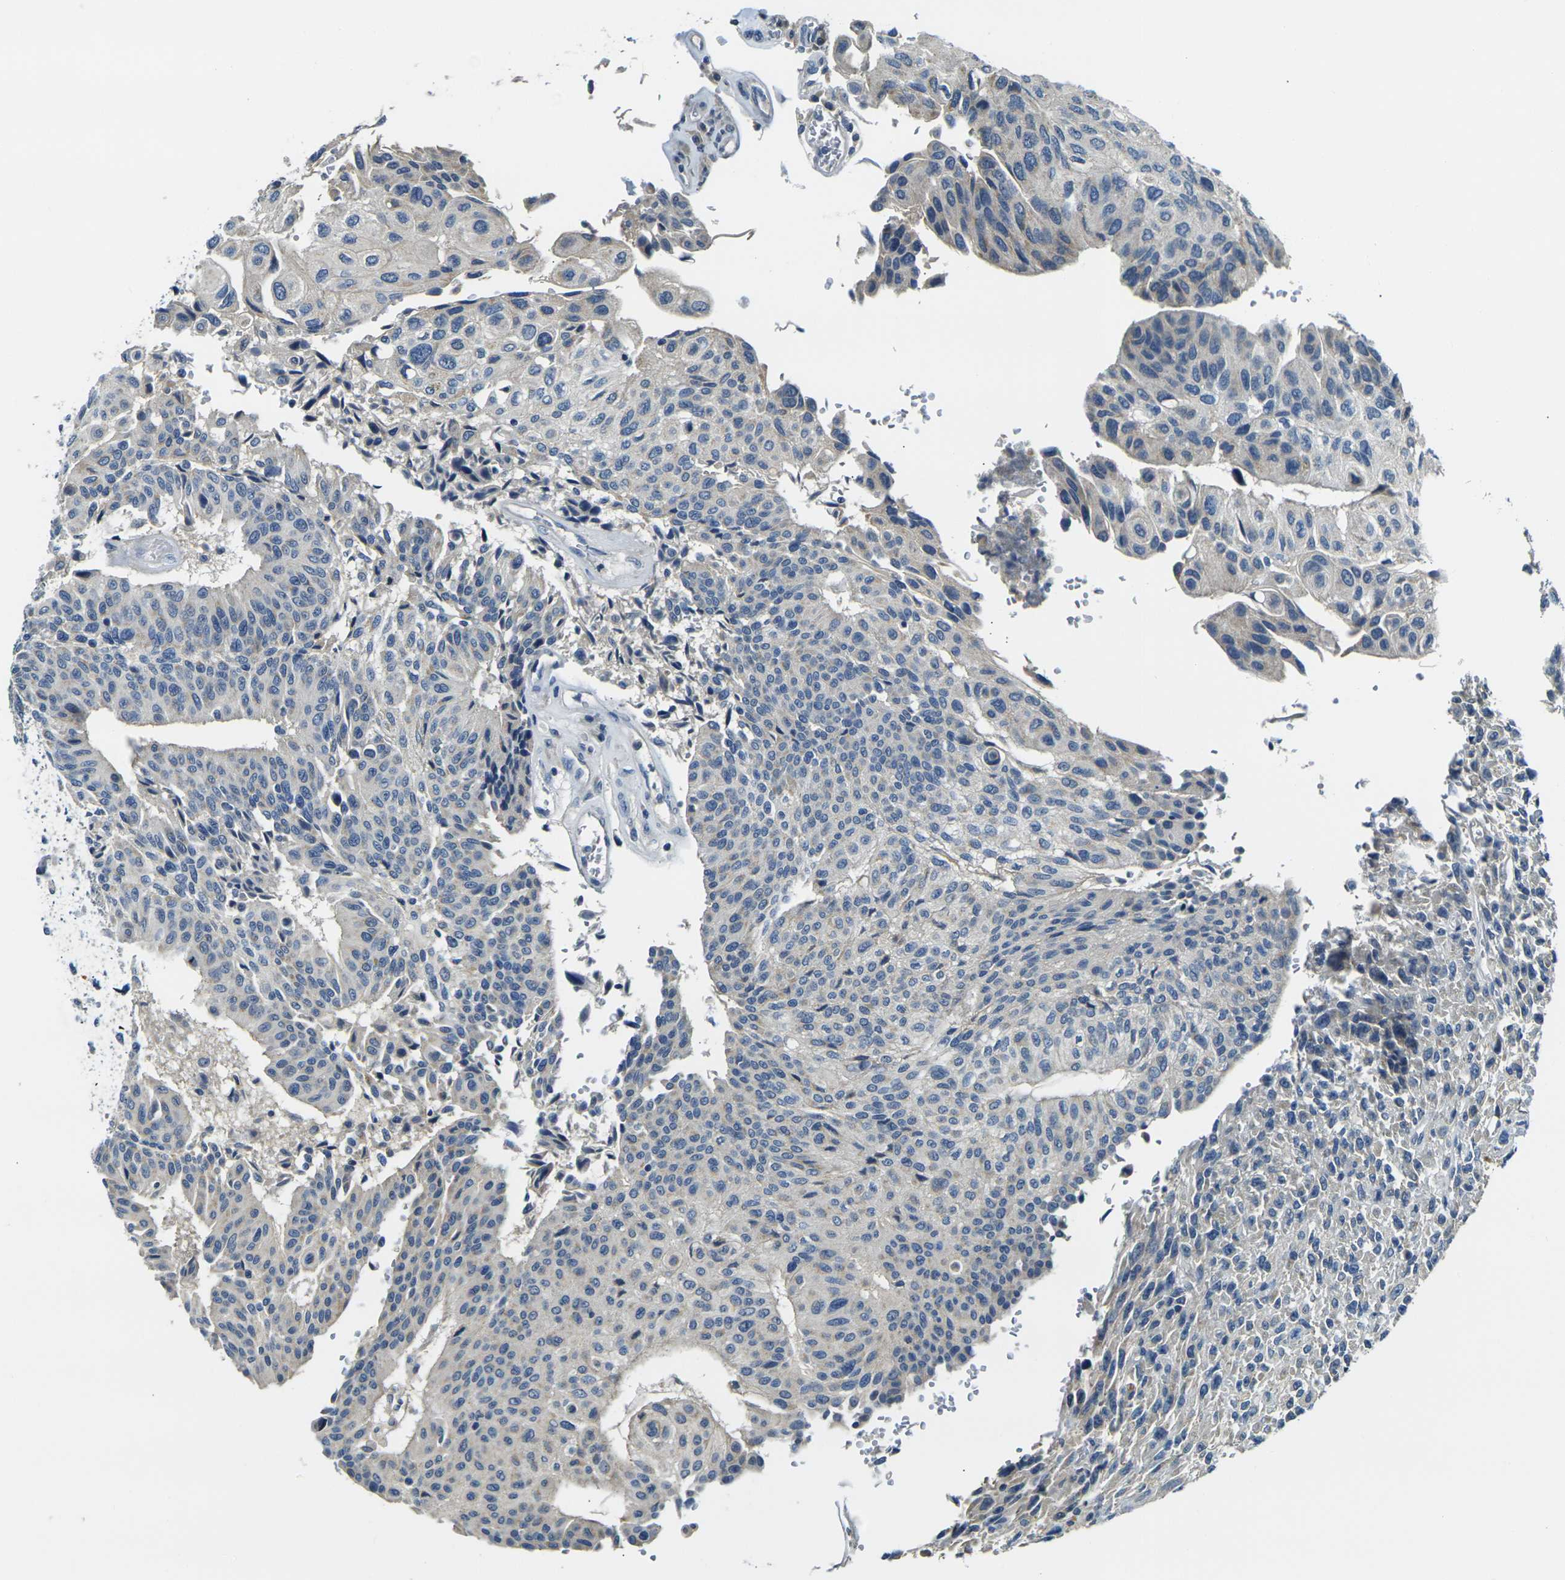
{"staining": {"intensity": "negative", "quantity": "none", "location": "none"}, "tissue": "urothelial cancer", "cell_type": "Tumor cells", "image_type": "cancer", "snomed": [{"axis": "morphology", "description": "Urothelial carcinoma, High grade"}, {"axis": "topography", "description": "Urinary bladder"}], "caption": "Immunohistochemical staining of human high-grade urothelial carcinoma exhibits no significant expression in tumor cells. (Stains: DAB (3,3'-diaminobenzidine) immunohistochemistry (IHC) with hematoxylin counter stain, Microscopy: brightfield microscopy at high magnification).", "gene": "SHISAL2B", "patient": {"sex": "male", "age": 66}}